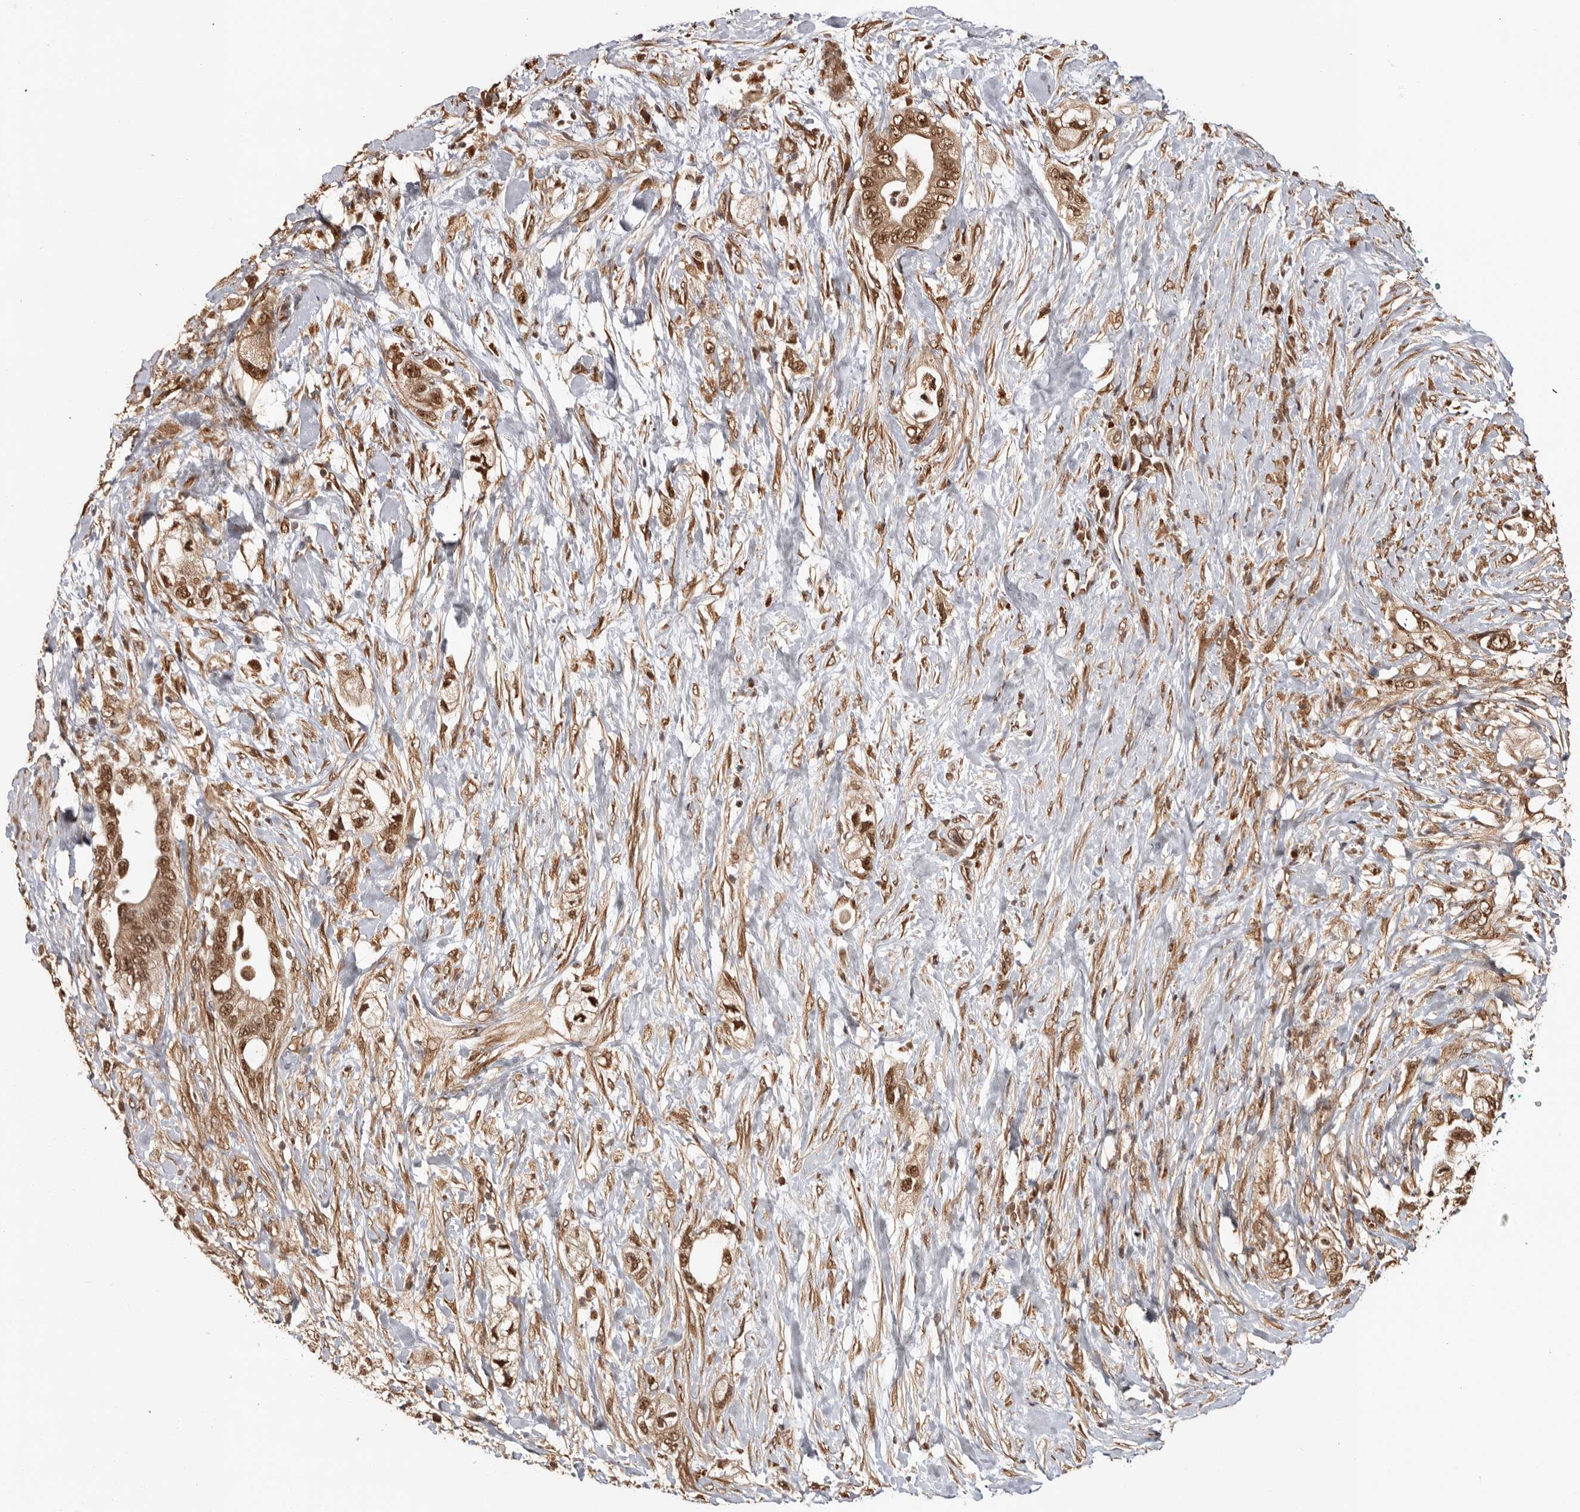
{"staining": {"intensity": "strong", "quantity": ">75%", "location": "cytoplasmic/membranous,nuclear"}, "tissue": "pancreatic cancer", "cell_type": "Tumor cells", "image_type": "cancer", "snomed": [{"axis": "morphology", "description": "Adenocarcinoma, NOS"}, {"axis": "topography", "description": "Pancreas"}], "caption": "IHC (DAB (3,3'-diaminobenzidine)) staining of human adenocarcinoma (pancreatic) reveals strong cytoplasmic/membranous and nuclear protein expression in approximately >75% of tumor cells.", "gene": "ZNF83", "patient": {"sex": "male", "age": 53}}